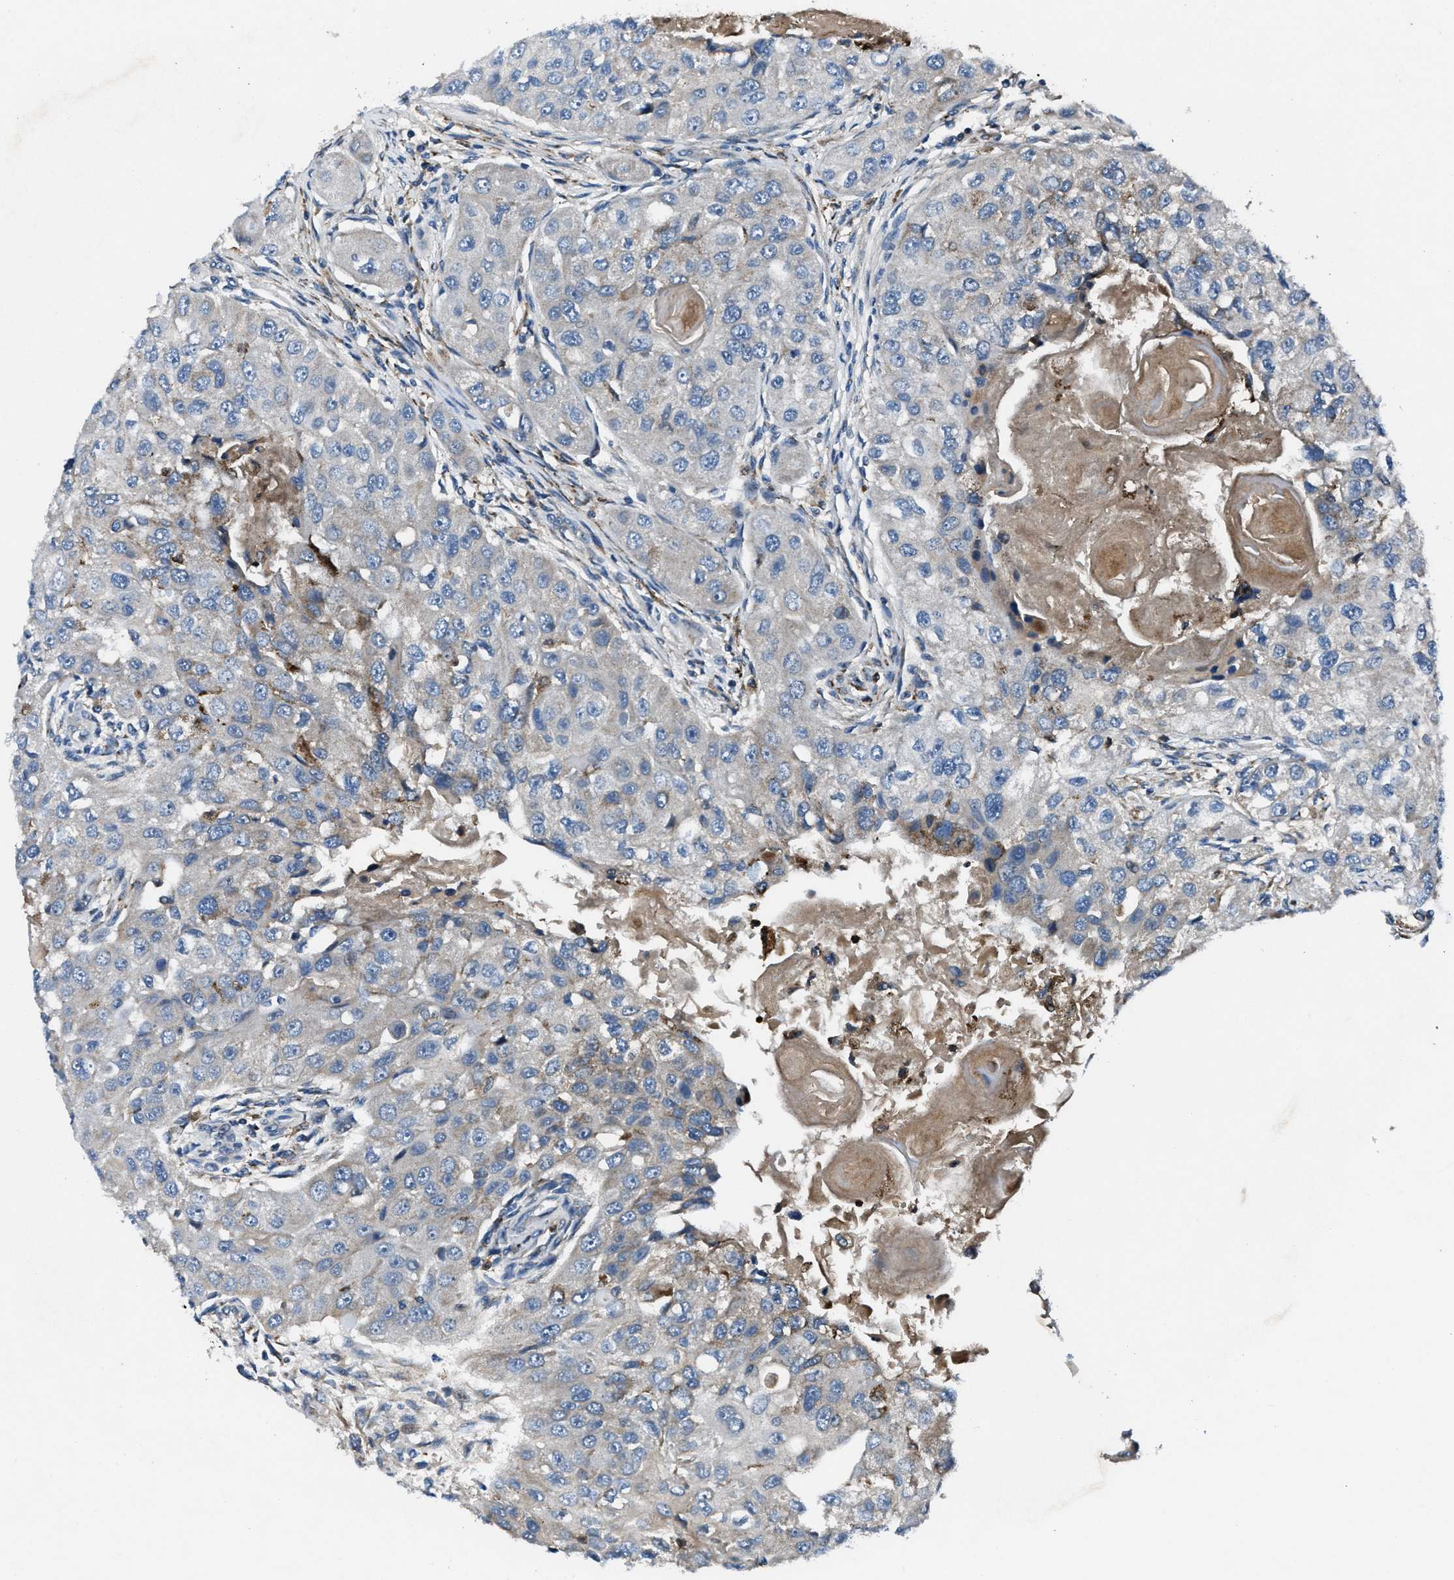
{"staining": {"intensity": "negative", "quantity": "none", "location": "none"}, "tissue": "head and neck cancer", "cell_type": "Tumor cells", "image_type": "cancer", "snomed": [{"axis": "morphology", "description": "Normal tissue, NOS"}, {"axis": "morphology", "description": "Squamous cell carcinoma, NOS"}, {"axis": "topography", "description": "Skeletal muscle"}, {"axis": "topography", "description": "Head-Neck"}], "caption": "IHC of human squamous cell carcinoma (head and neck) displays no staining in tumor cells. The staining was performed using DAB to visualize the protein expression in brown, while the nuclei were stained in blue with hematoxylin (Magnification: 20x).", "gene": "FAM221A", "patient": {"sex": "male", "age": 51}}